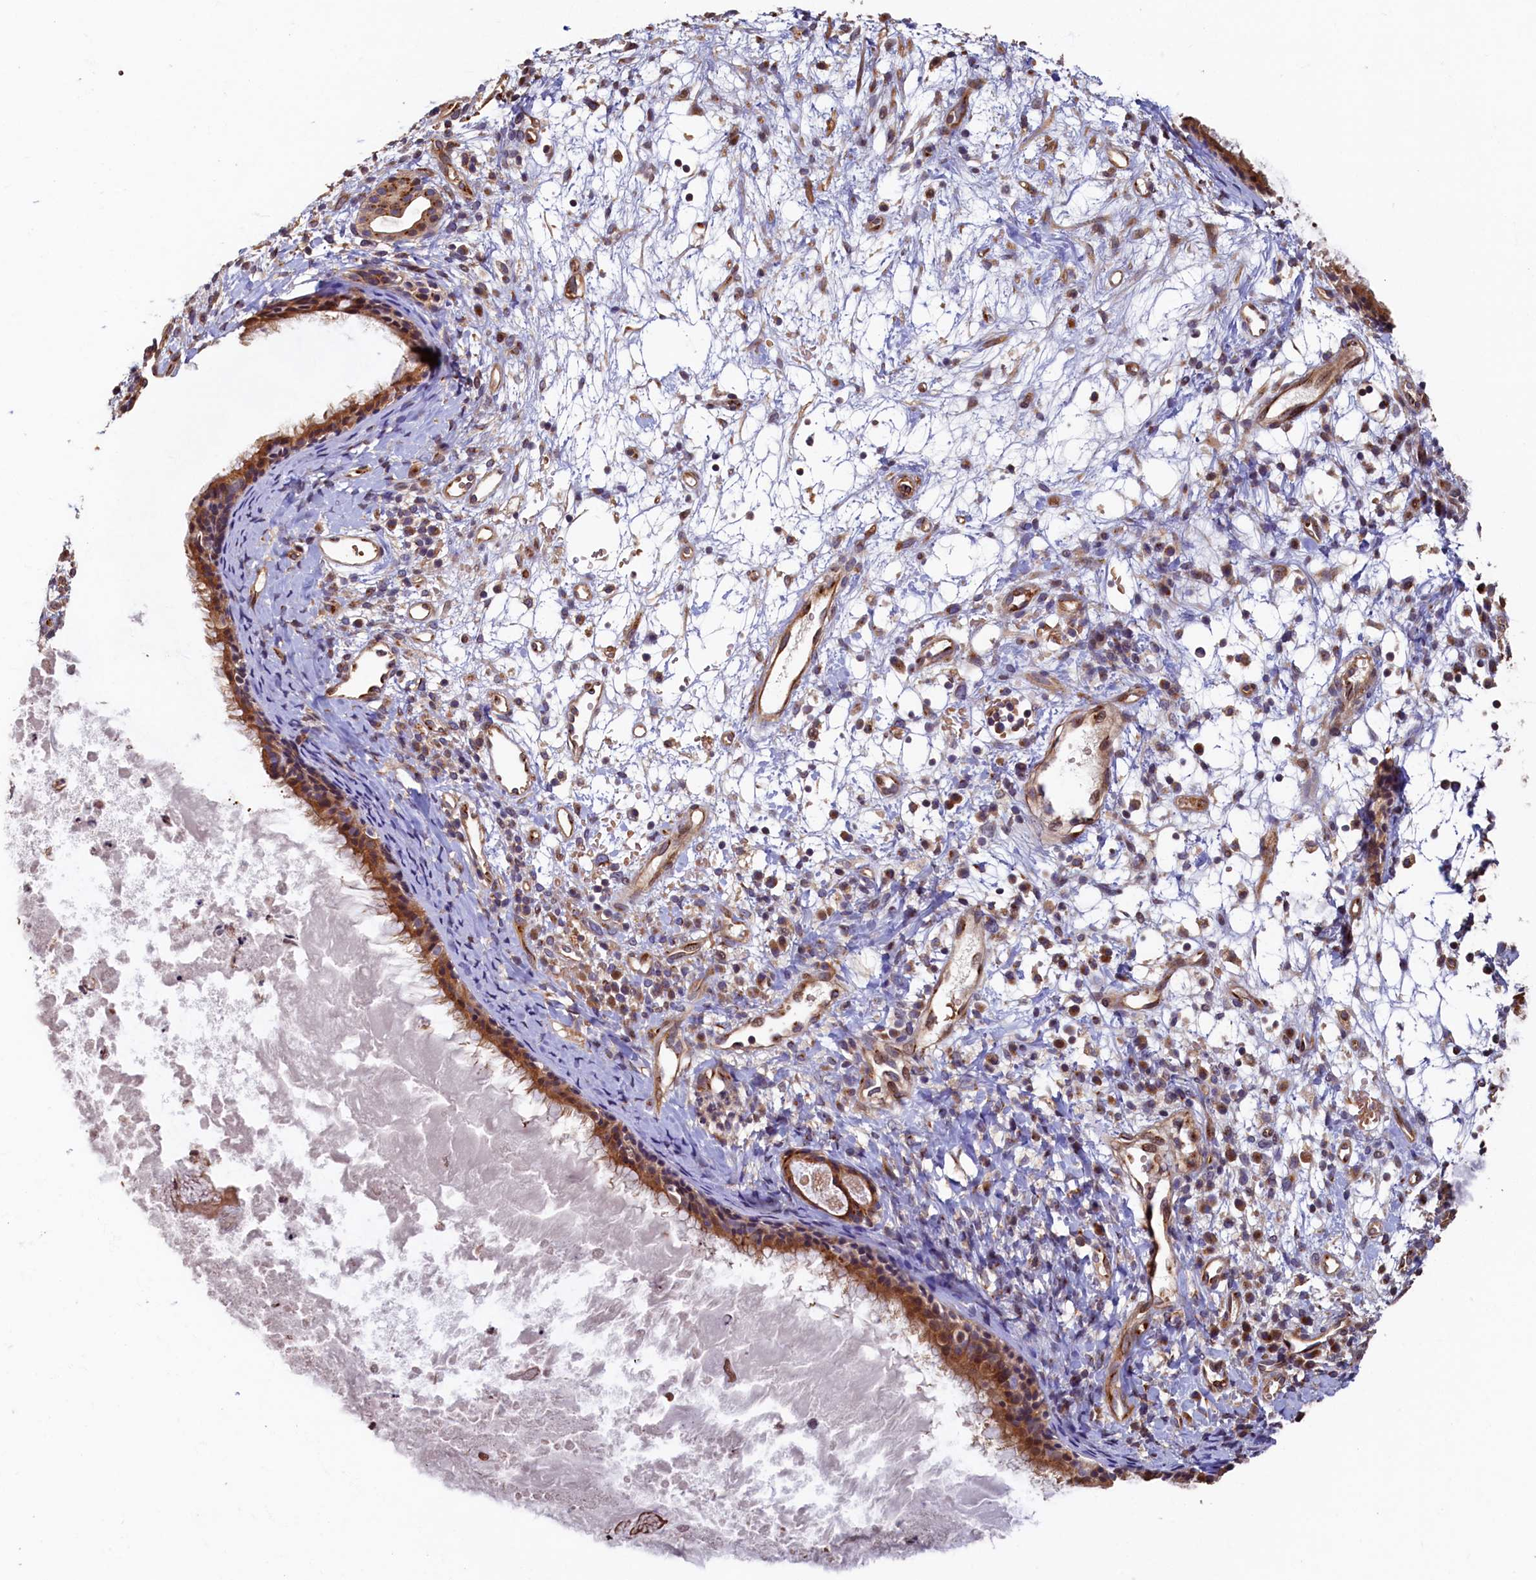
{"staining": {"intensity": "moderate", "quantity": ">75%", "location": "cytoplasmic/membranous"}, "tissue": "nasopharynx", "cell_type": "Respiratory epithelial cells", "image_type": "normal", "snomed": [{"axis": "morphology", "description": "Normal tissue, NOS"}, {"axis": "topography", "description": "Nasopharynx"}], "caption": "Nasopharynx stained with a brown dye shows moderate cytoplasmic/membranous positive staining in approximately >75% of respiratory epithelial cells.", "gene": "TMEM181", "patient": {"sex": "male", "age": 22}}